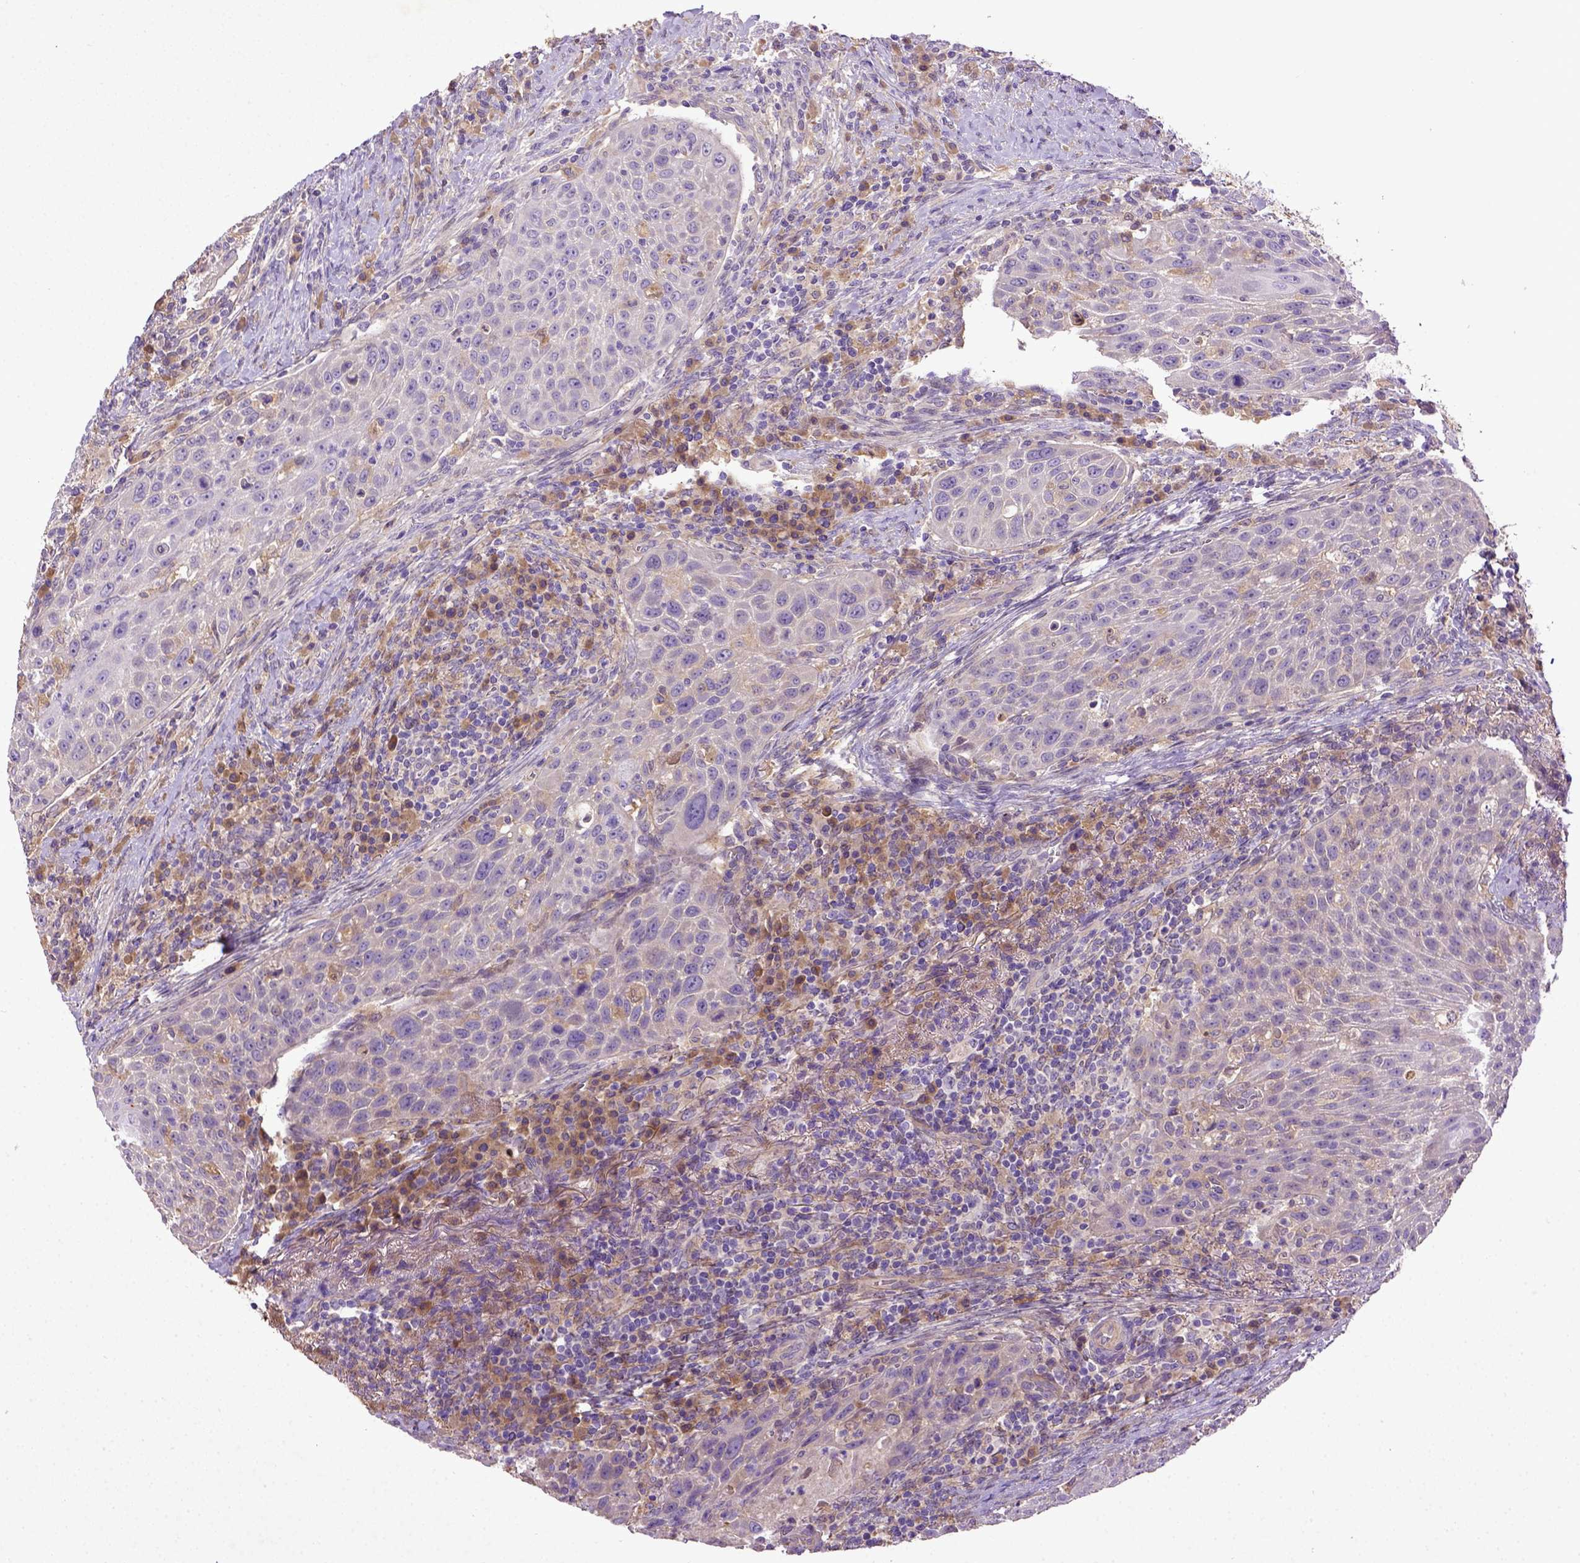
{"staining": {"intensity": "negative", "quantity": "none", "location": "none"}, "tissue": "head and neck cancer", "cell_type": "Tumor cells", "image_type": "cancer", "snomed": [{"axis": "morphology", "description": "Squamous cell carcinoma, NOS"}, {"axis": "topography", "description": "Head-Neck"}], "caption": "Head and neck cancer (squamous cell carcinoma) stained for a protein using immunohistochemistry displays no staining tumor cells.", "gene": "DEPDC1B", "patient": {"sex": "male", "age": 69}}